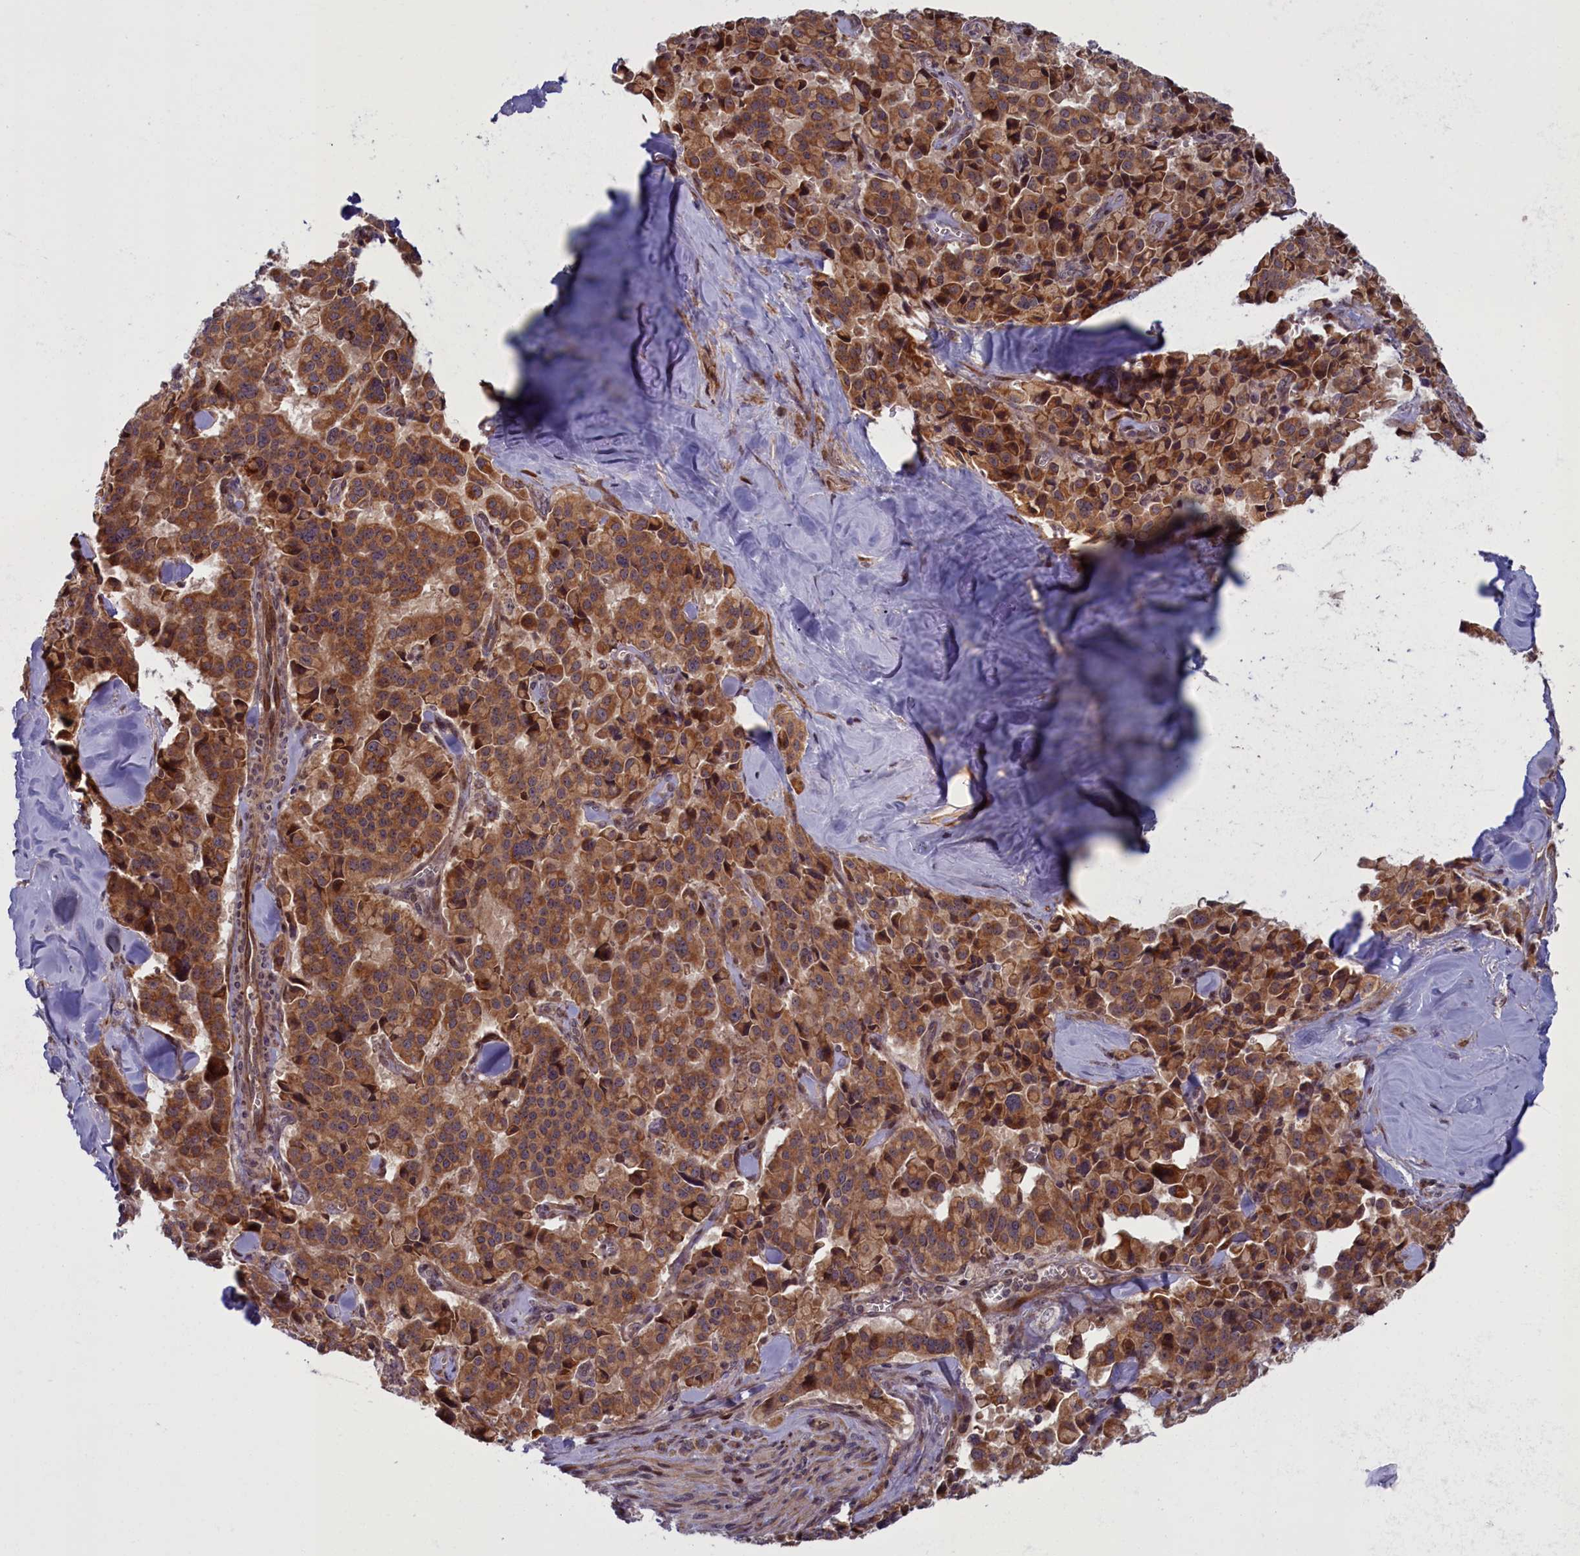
{"staining": {"intensity": "moderate", "quantity": ">75%", "location": "cytoplasmic/membranous"}, "tissue": "pancreatic cancer", "cell_type": "Tumor cells", "image_type": "cancer", "snomed": [{"axis": "morphology", "description": "Adenocarcinoma, NOS"}, {"axis": "topography", "description": "Pancreas"}], "caption": "High-power microscopy captured an IHC photomicrograph of pancreatic adenocarcinoma, revealing moderate cytoplasmic/membranous staining in approximately >75% of tumor cells.", "gene": "PLA2G10", "patient": {"sex": "male", "age": 65}}